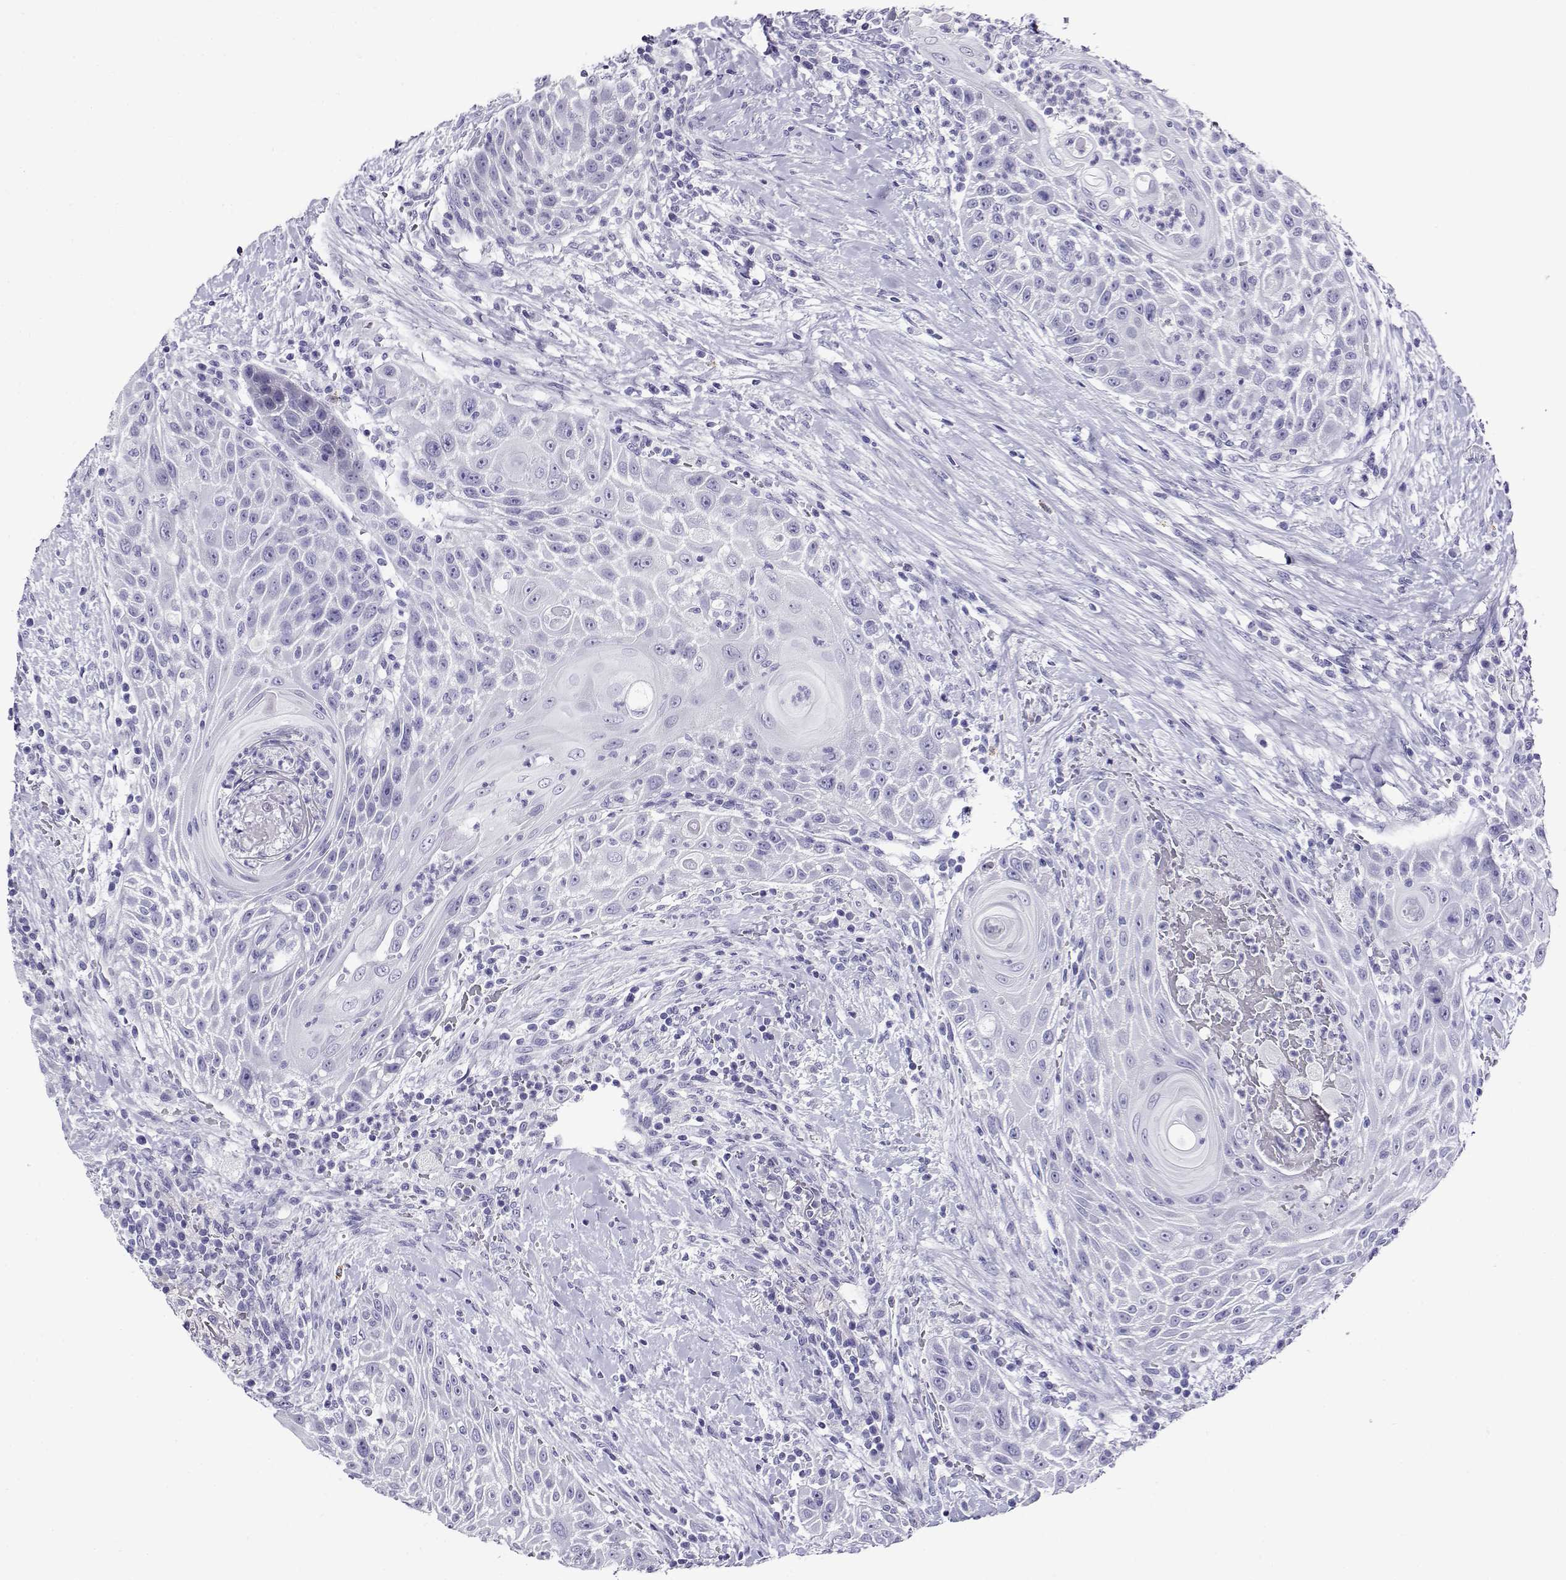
{"staining": {"intensity": "negative", "quantity": "none", "location": "none"}, "tissue": "head and neck cancer", "cell_type": "Tumor cells", "image_type": "cancer", "snomed": [{"axis": "morphology", "description": "Squamous cell carcinoma, NOS"}, {"axis": "topography", "description": "Head-Neck"}], "caption": "DAB (3,3'-diaminobenzidine) immunohistochemical staining of human squamous cell carcinoma (head and neck) shows no significant staining in tumor cells. (DAB (3,3'-diaminobenzidine) IHC visualized using brightfield microscopy, high magnification).", "gene": "CABS1", "patient": {"sex": "male", "age": 69}}